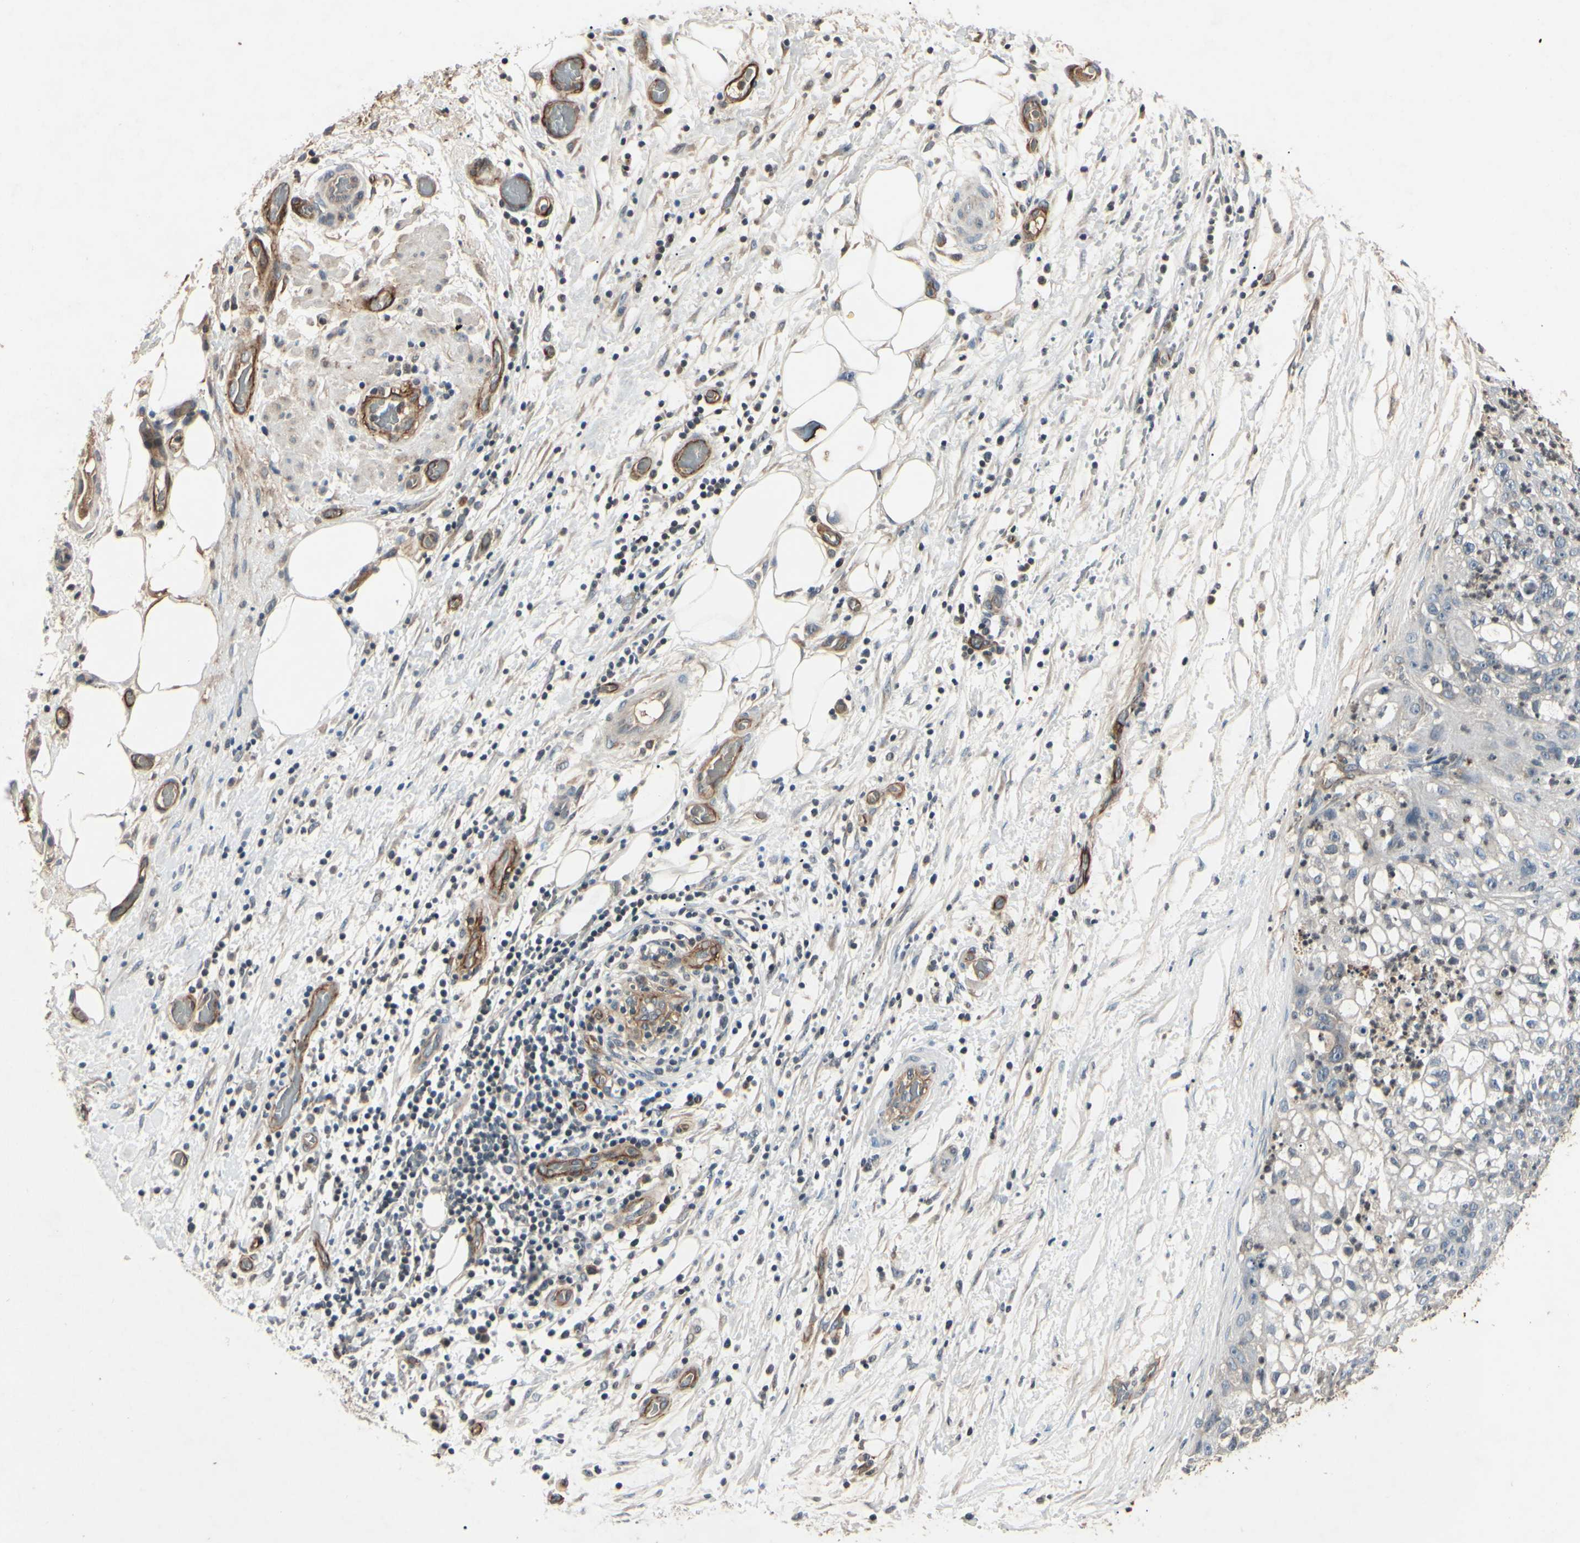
{"staining": {"intensity": "negative", "quantity": "none", "location": "none"}, "tissue": "lung cancer", "cell_type": "Tumor cells", "image_type": "cancer", "snomed": [{"axis": "morphology", "description": "Inflammation, NOS"}, {"axis": "morphology", "description": "Squamous cell carcinoma, NOS"}, {"axis": "topography", "description": "Lymph node"}, {"axis": "topography", "description": "Soft tissue"}, {"axis": "topography", "description": "Lung"}], "caption": "Immunohistochemical staining of human lung squamous cell carcinoma demonstrates no significant staining in tumor cells. (DAB immunohistochemistry, high magnification).", "gene": "AEBP1", "patient": {"sex": "male", "age": 66}}